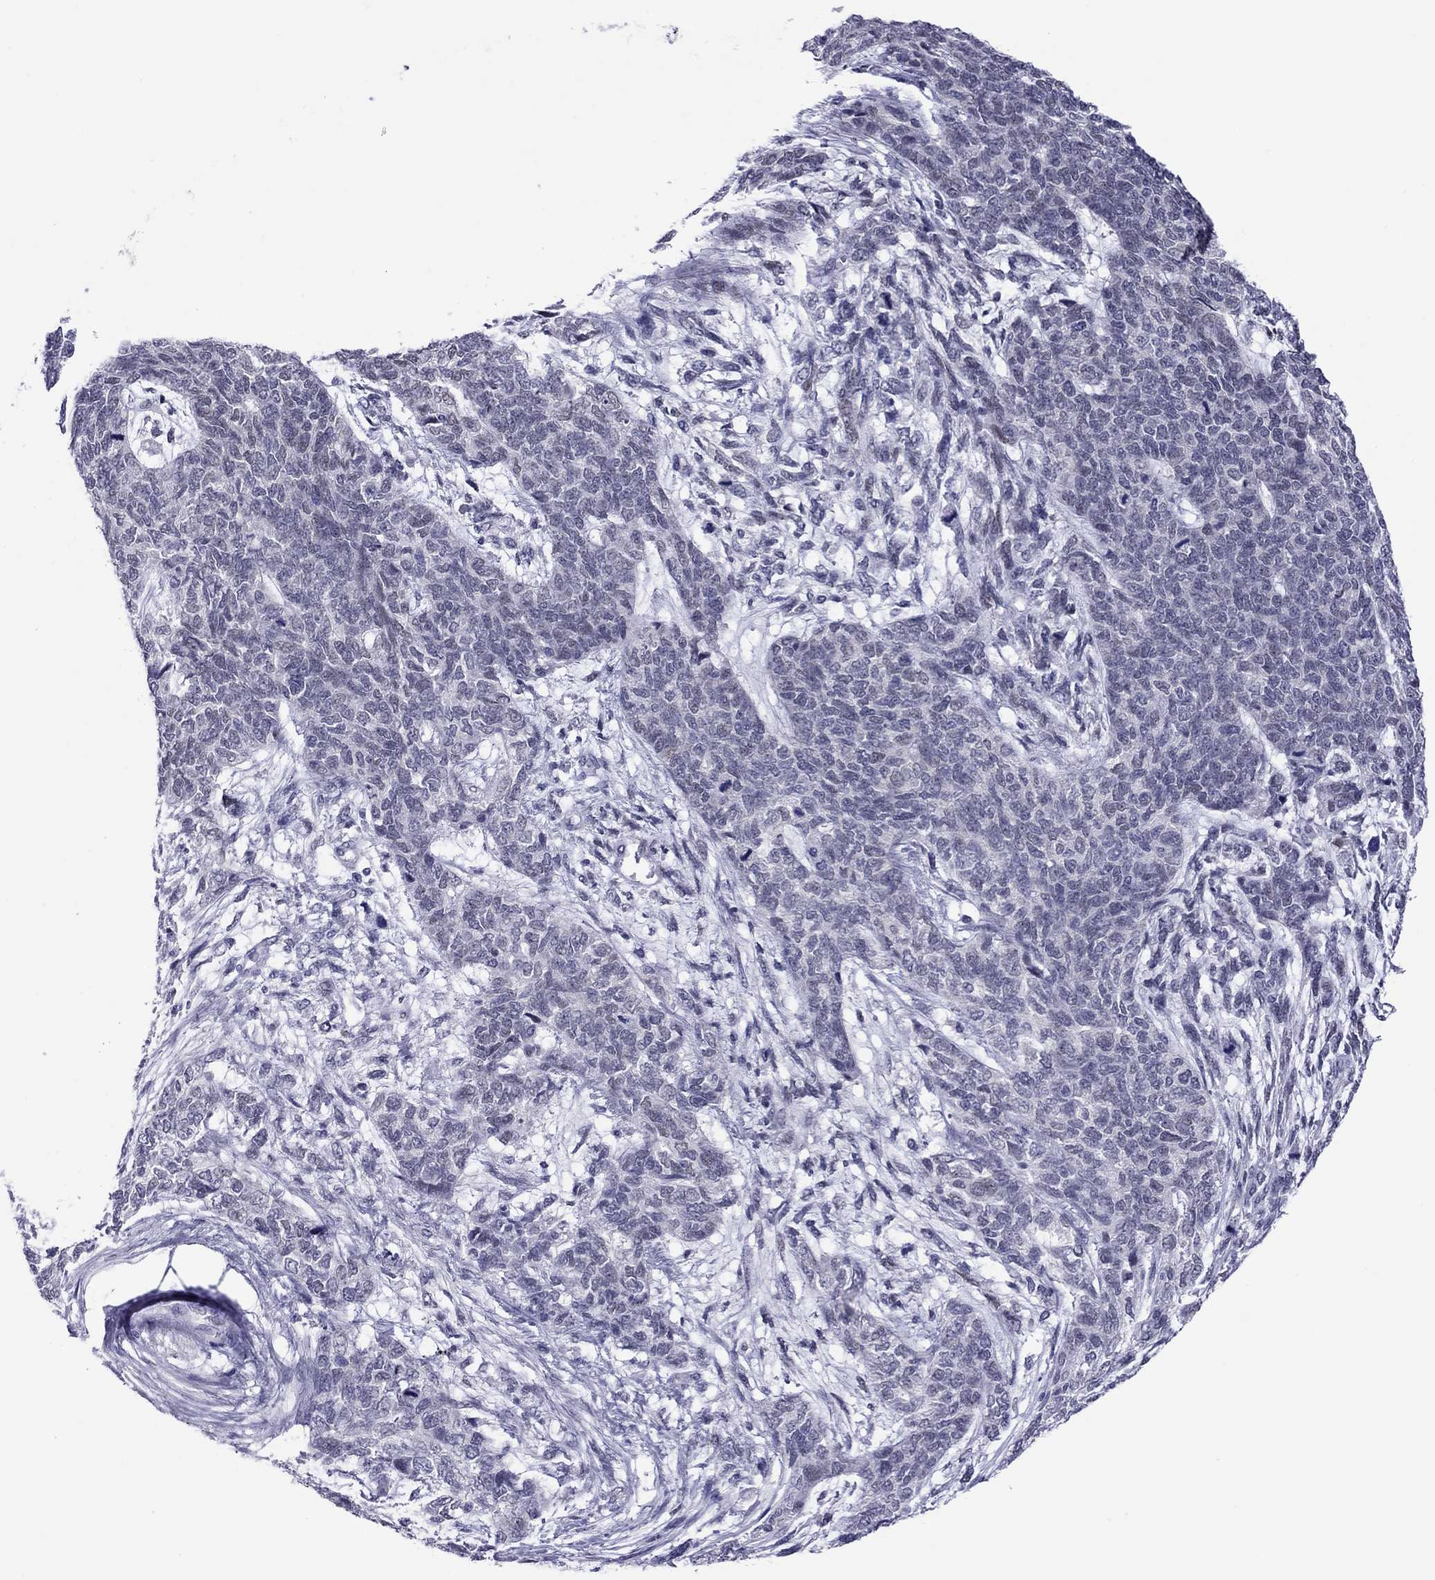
{"staining": {"intensity": "negative", "quantity": "none", "location": "none"}, "tissue": "cervical cancer", "cell_type": "Tumor cells", "image_type": "cancer", "snomed": [{"axis": "morphology", "description": "Squamous cell carcinoma, NOS"}, {"axis": "topography", "description": "Cervix"}], "caption": "A micrograph of human cervical cancer (squamous cell carcinoma) is negative for staining in tumor cells.", "gene": "CHRNB3", "patient": {"sex": "female", "age": 63}}